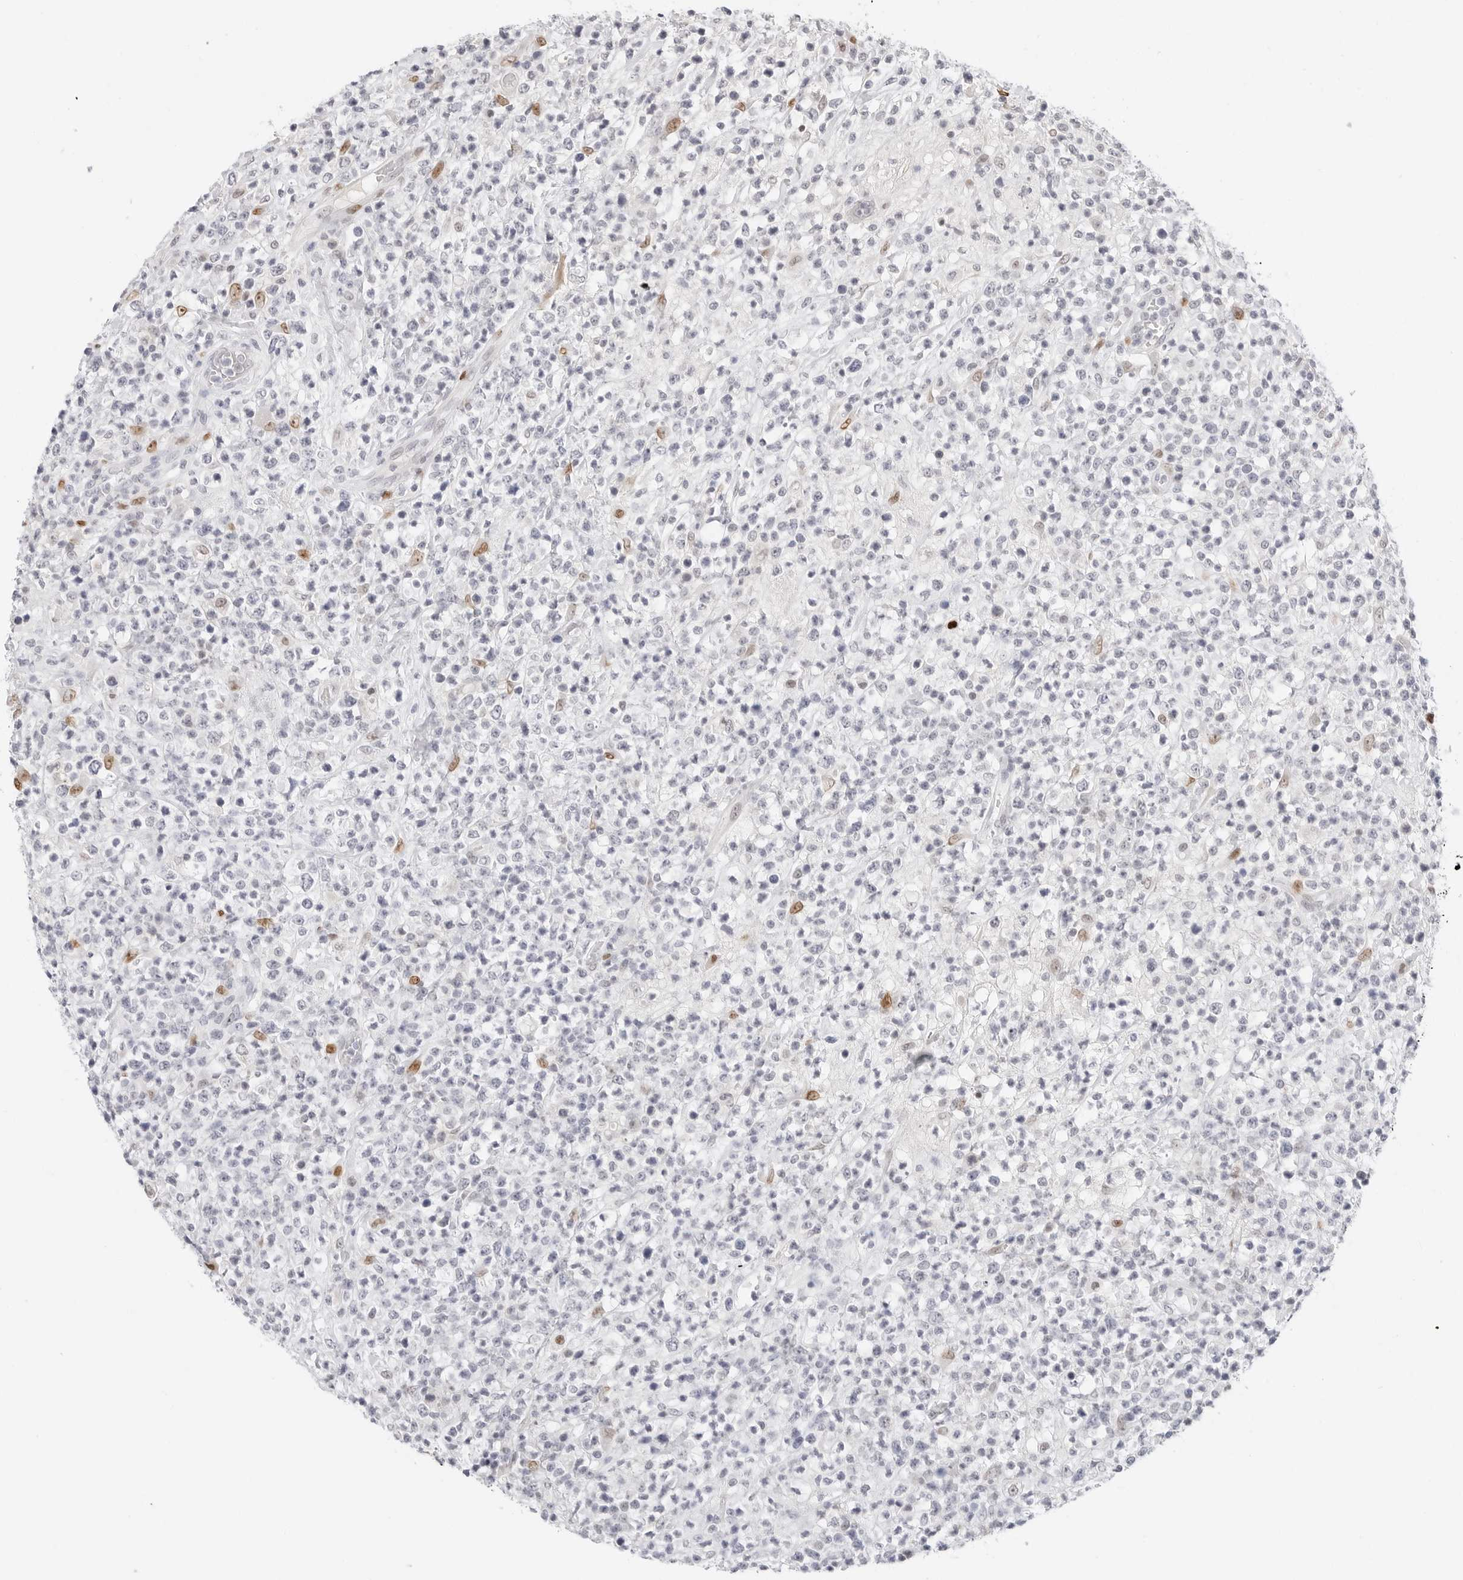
{"staining": {"intensity": "negative", "quantity": "none", "location": "none"}, "tissue": "lymphoma", "cell_type": "Tumor cells", "image_type": "cancer", "snomed": [{"axis": "morphology", "description": "Malignant lymphoma, non-Hodgkin's type, High grade"}, {"axis": "topography", "description": "Colon"}], "caption": "The micrograph shows no significant staining in tumor cells of lymphoma. (IHC, brightfield microscopy, high magnification).", "gene": "SPIDR", "patient": {"sex": "female", "age": 53}}